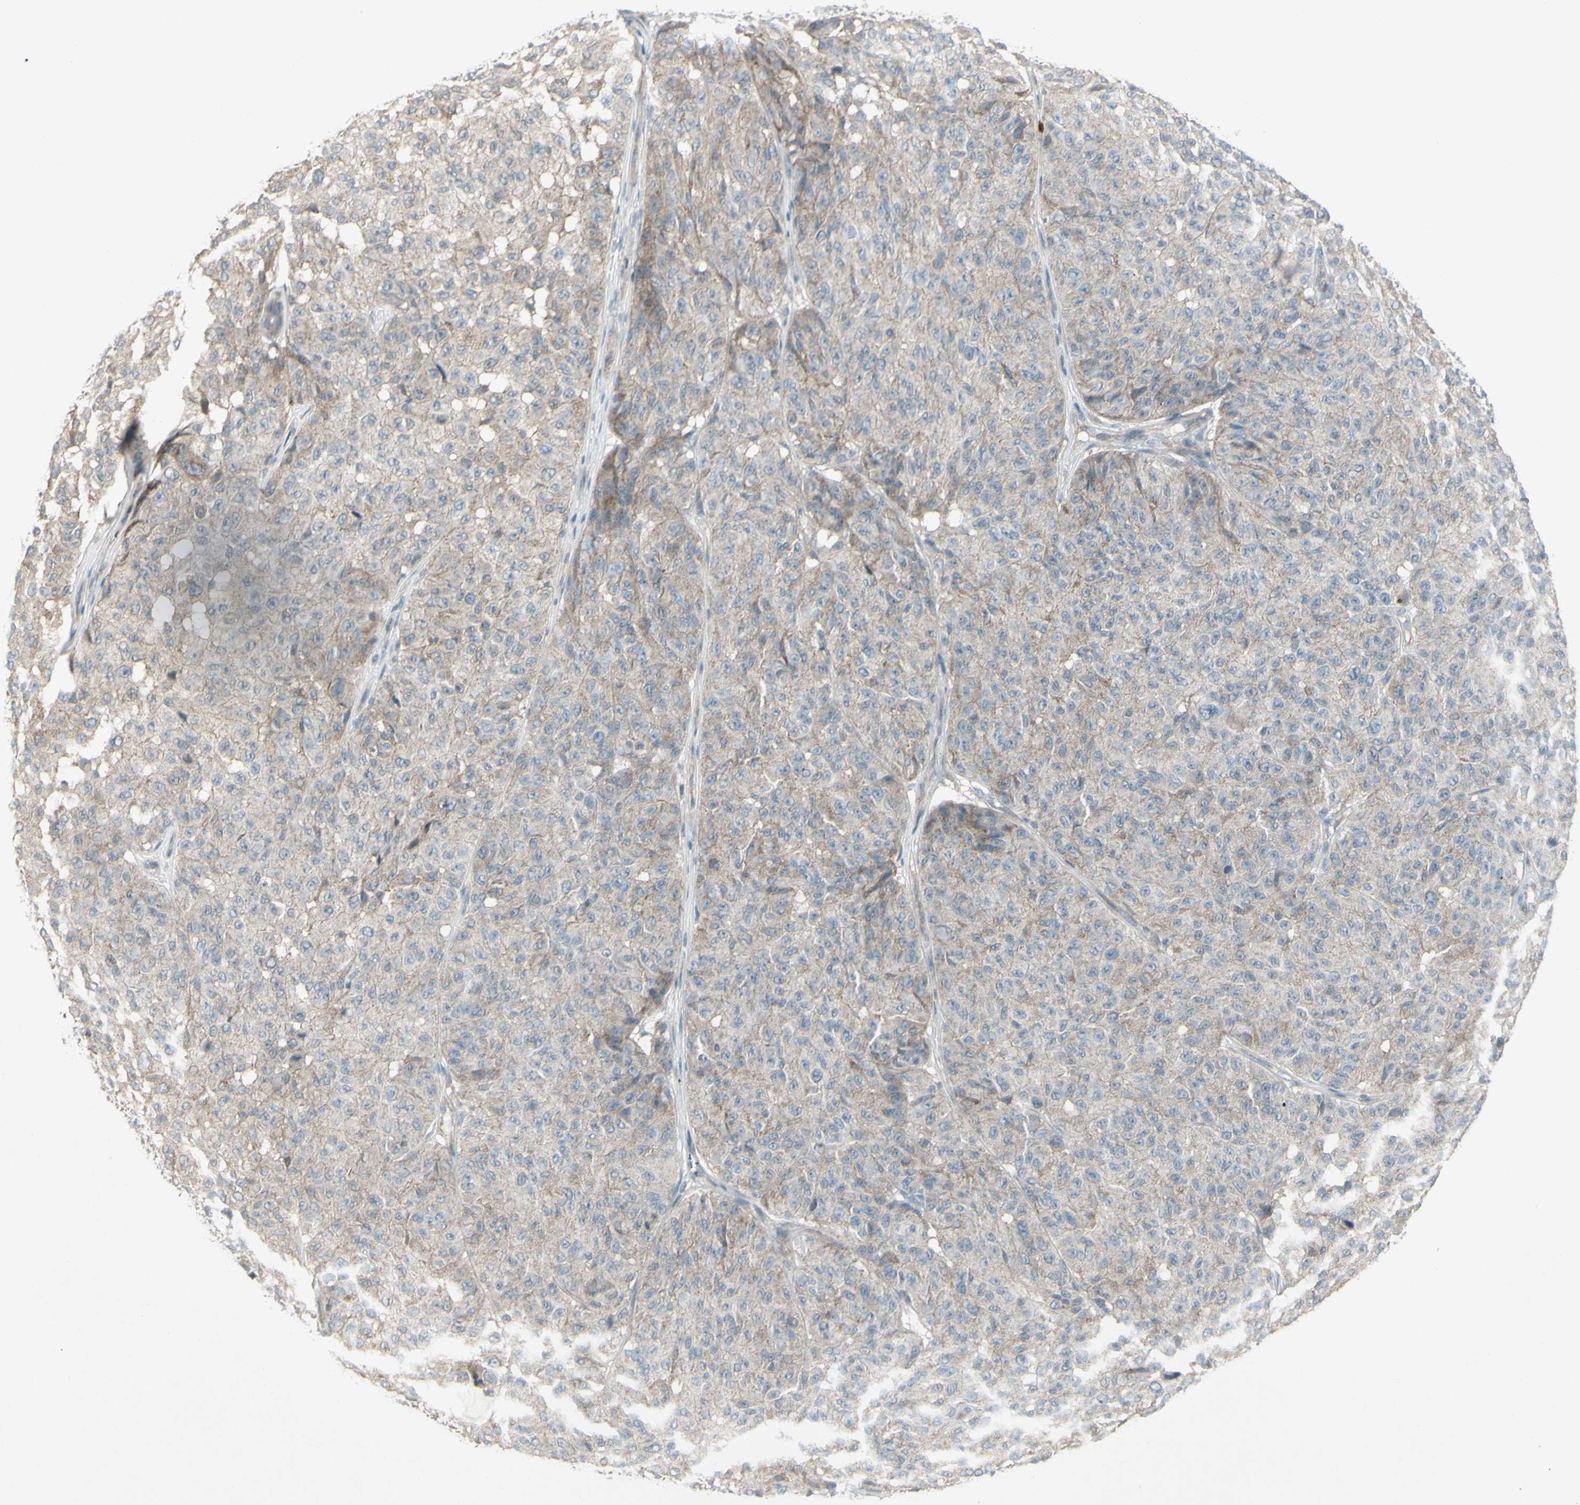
{"staining": {"intensity": "weak", "quantity": ">75%", "location": "cytoplasmic/membranous"}, "tissue": "melanoma", "cell_type": "Tumor cells", "image_type": "cancer", "snomed": [{"axis": "morphology", "description": "Malignant melanoma, NOS"}, {"axis": "topography", "description": "Skin"}], "caption": "Weak cytoplasmic/membranous staining is present in about >75% of tumor cells in malignant melanoma. (brown staining indicates protein expression, while blue staining denotes nuclei).", "gene": "SH3GL2", "patient": {"sex": "female", "age": 46}}